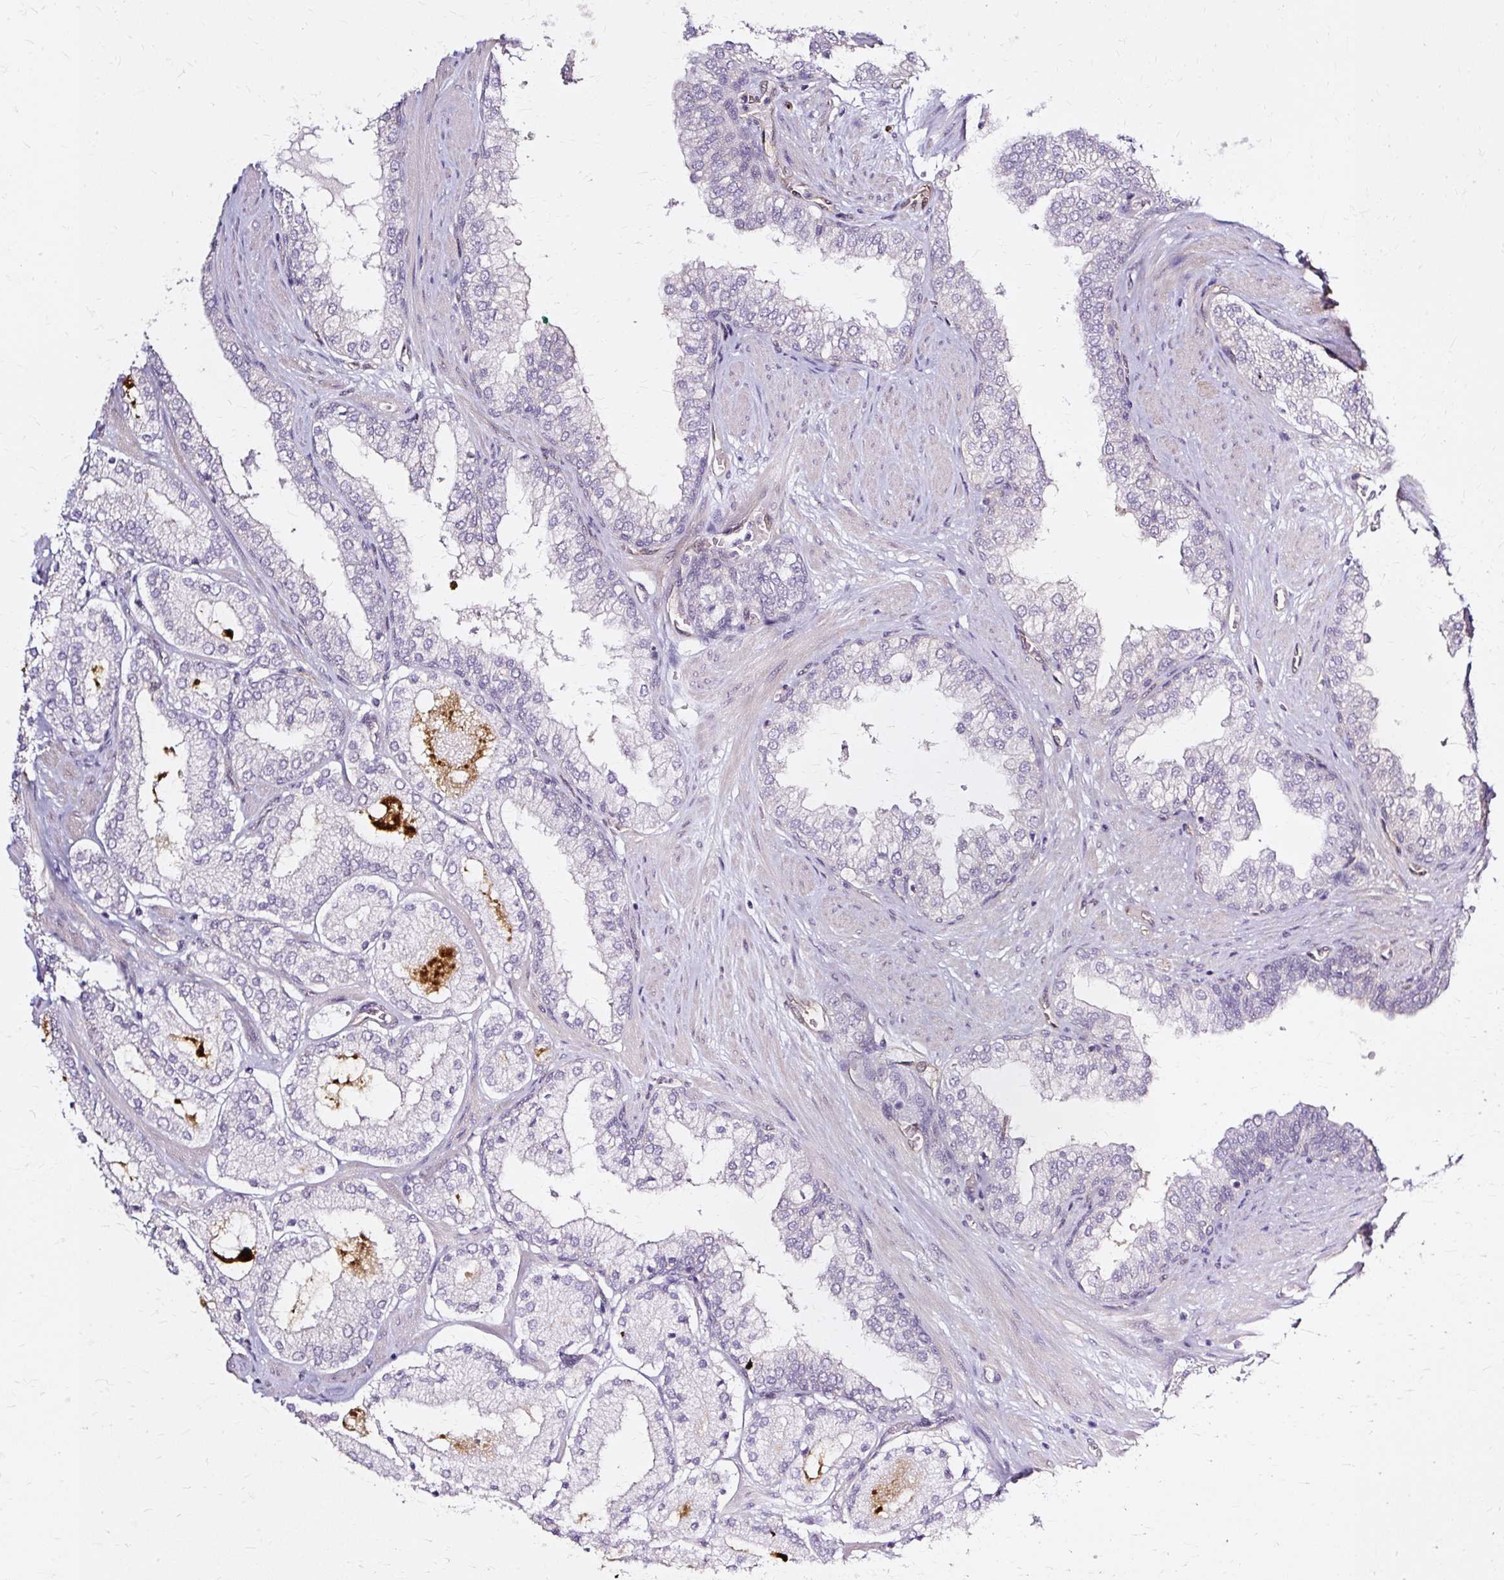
{"staining": {"intensity": "negative", "quantity": "none", "location": "none"}, "tissue": "prostate cancer", "cell_type": "Tumor cells", "image_type": "cancer", "snomed": [{"axis": "morphology", "description": "Adenocarcinoma, Low grade"}, {"axis": "topography", "description": "Prostate"}], "caption": "Immunohistochemistry (IHC) micrograph of neoplastic tissue: human low-grade adenocarcinoma (prostate) stained with DAB reveals no significant protein expression in tumor cells.", "gene": "CNN3", "patient": {"sex": "male", "age": 42}}